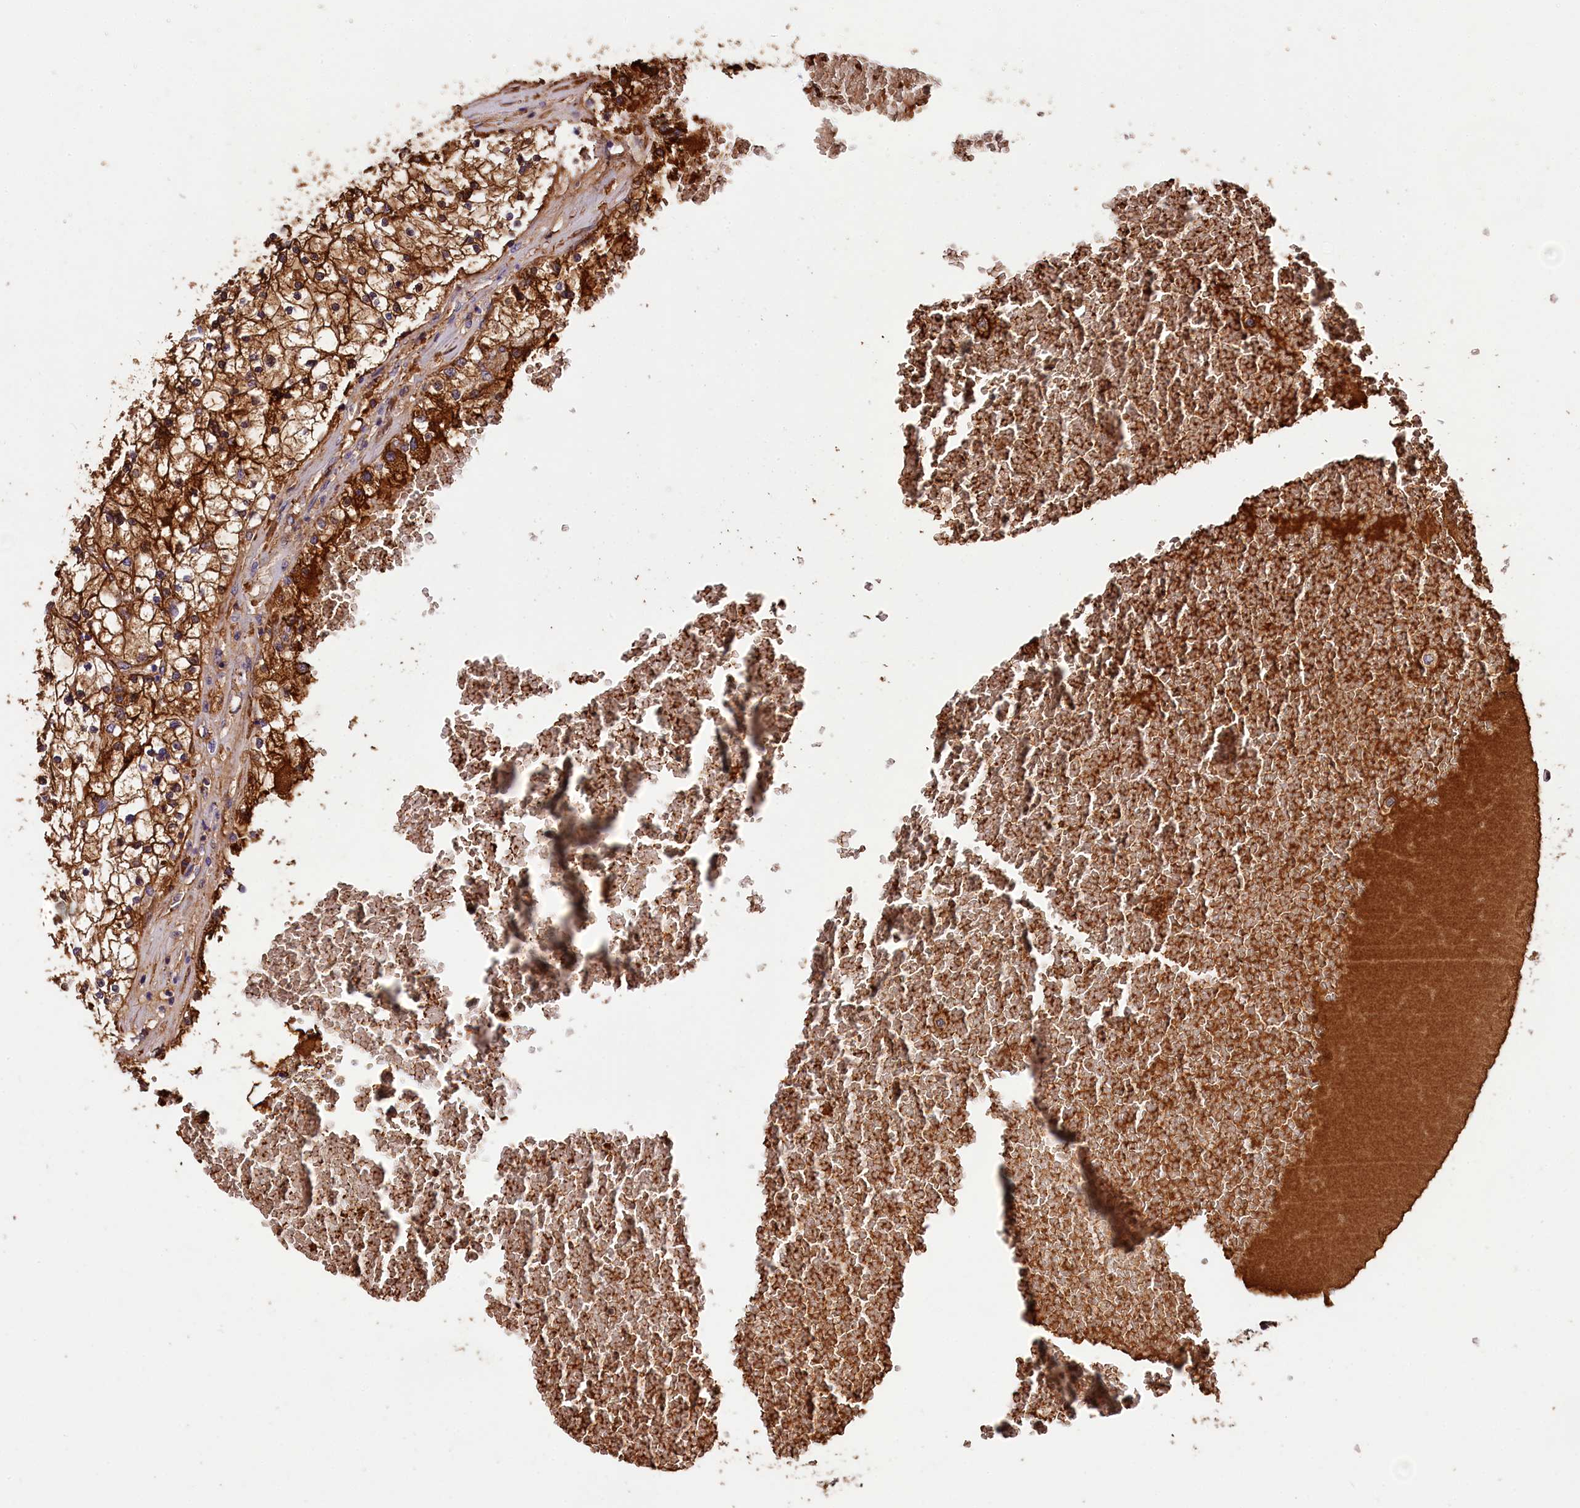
{"staining": {"intensity": "moderate", "quantity": "<25%", "location": "cytoplasmic/membranous"}, "tissue": "renal cancer", "cell_type": "Tumor cells", "image_type": "cancer", "snomed": [{"axis": "morphology", "description": "Normal tissue, NOS"}, {"axis": "morphology", "description": "Adenocarcinoma, NOS"}, {"axis": "topography", "description": "Kidney"}], "caption": "An image showing moderate cytoplasmic/membranous staining in about <25% of tumor cells in renal cancer (adenocarcinoma), as visualized by brown immunohistochemical staining.", "gene": "PHAF1", "patient": {"sex": "male", "age": 68}}